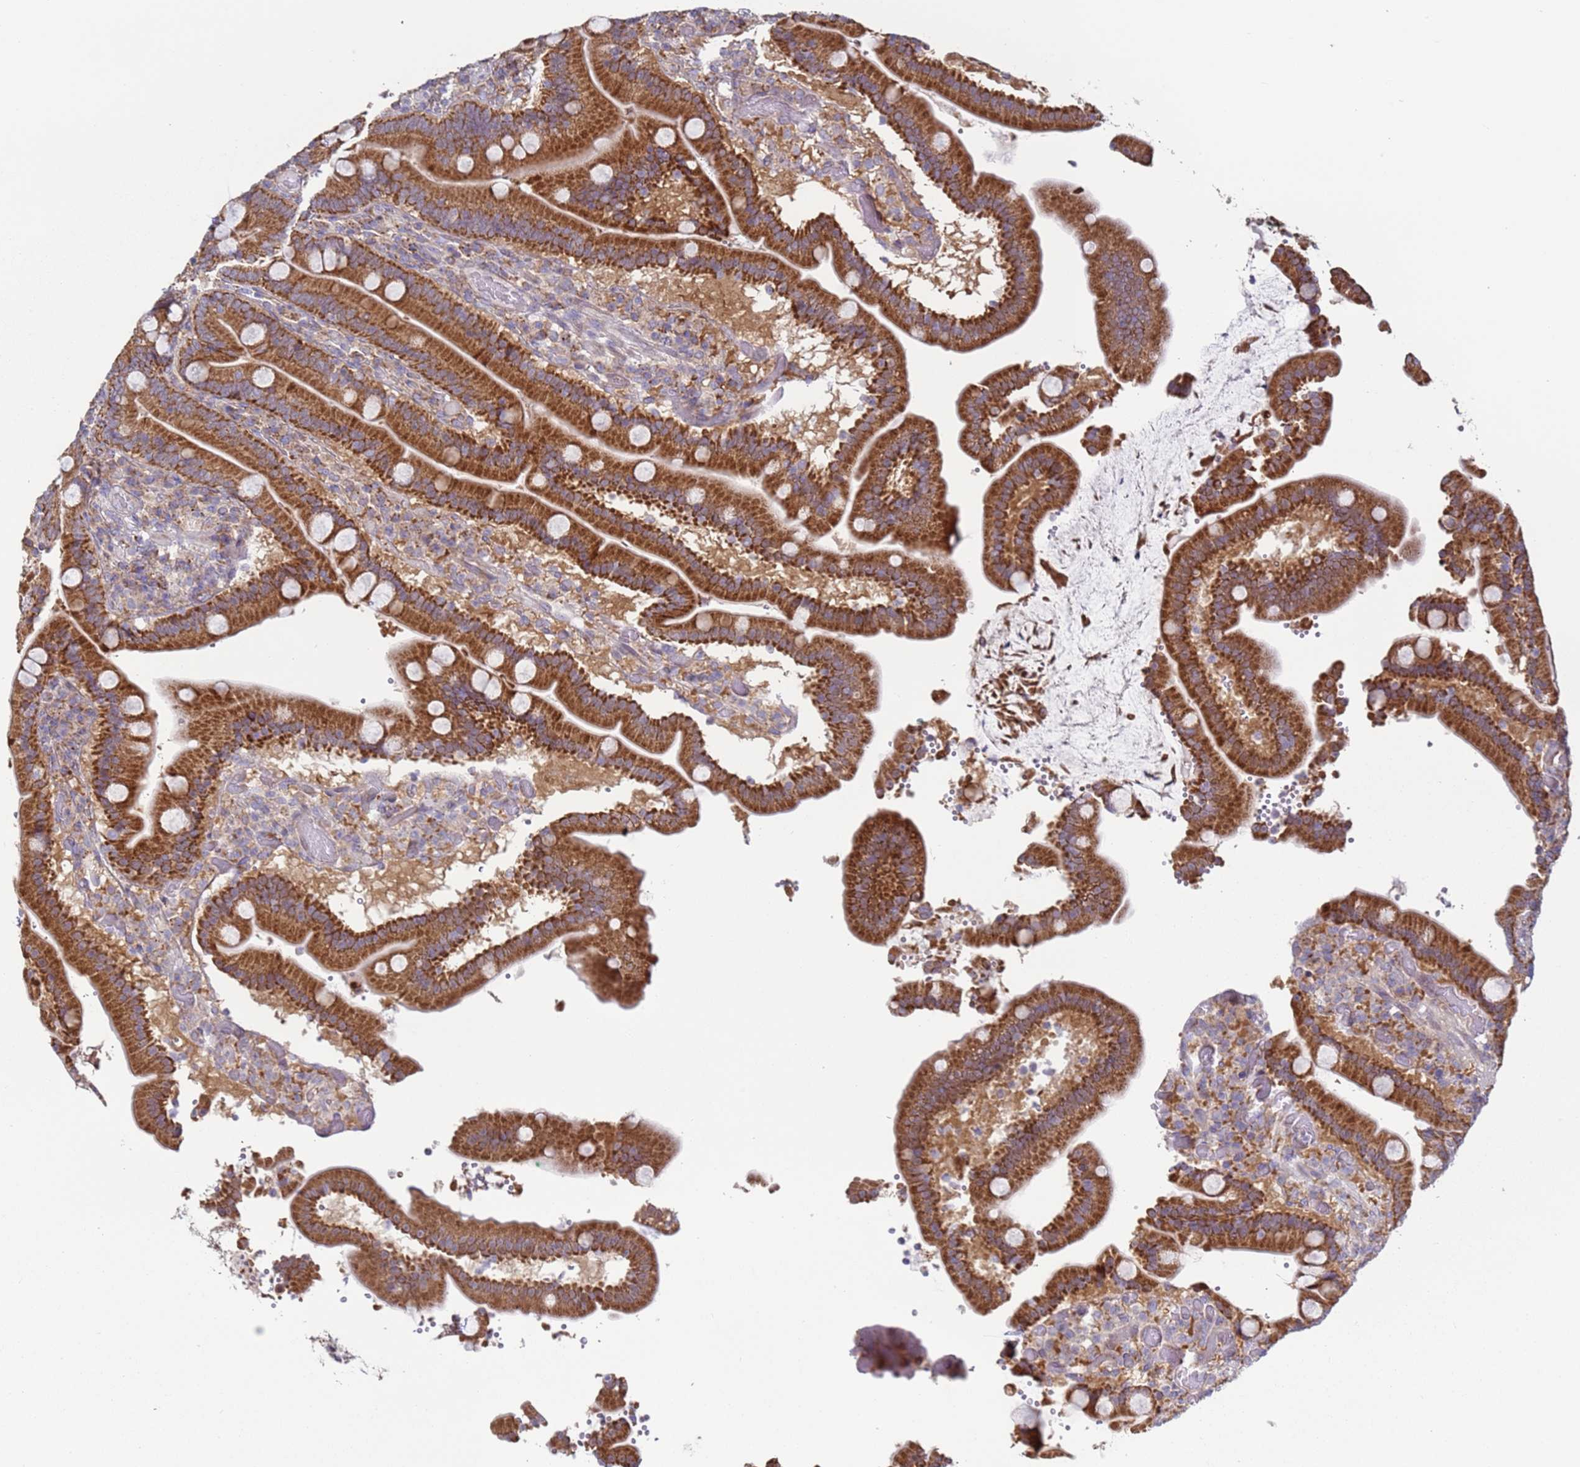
{"staining": {"intensity": "moderate", "quantity": ">75%", "location": "cytoplasmic/membranous"}, "tissue": "duodenum", "cell_type": "Glandular cells", "image_type": "normal", "snomed": [{"axis": "morphology", "description": "Normal tissue, NOS"}, {"axis": "topography", "description": "Duodenum"}], "caption": "Immunohistochemistry histopathology image of unremarkable duodenum: duodenum stained using immunohistochemistry (IHC) displays medium levels of moderate protein expression localized specifically in the cytoplasmic/membranous of glandular cells, appearing as a cytoplasmic/membranous brown color.", "gene": "DIP2B", "patient": {"sex": "female", "age": 62}}